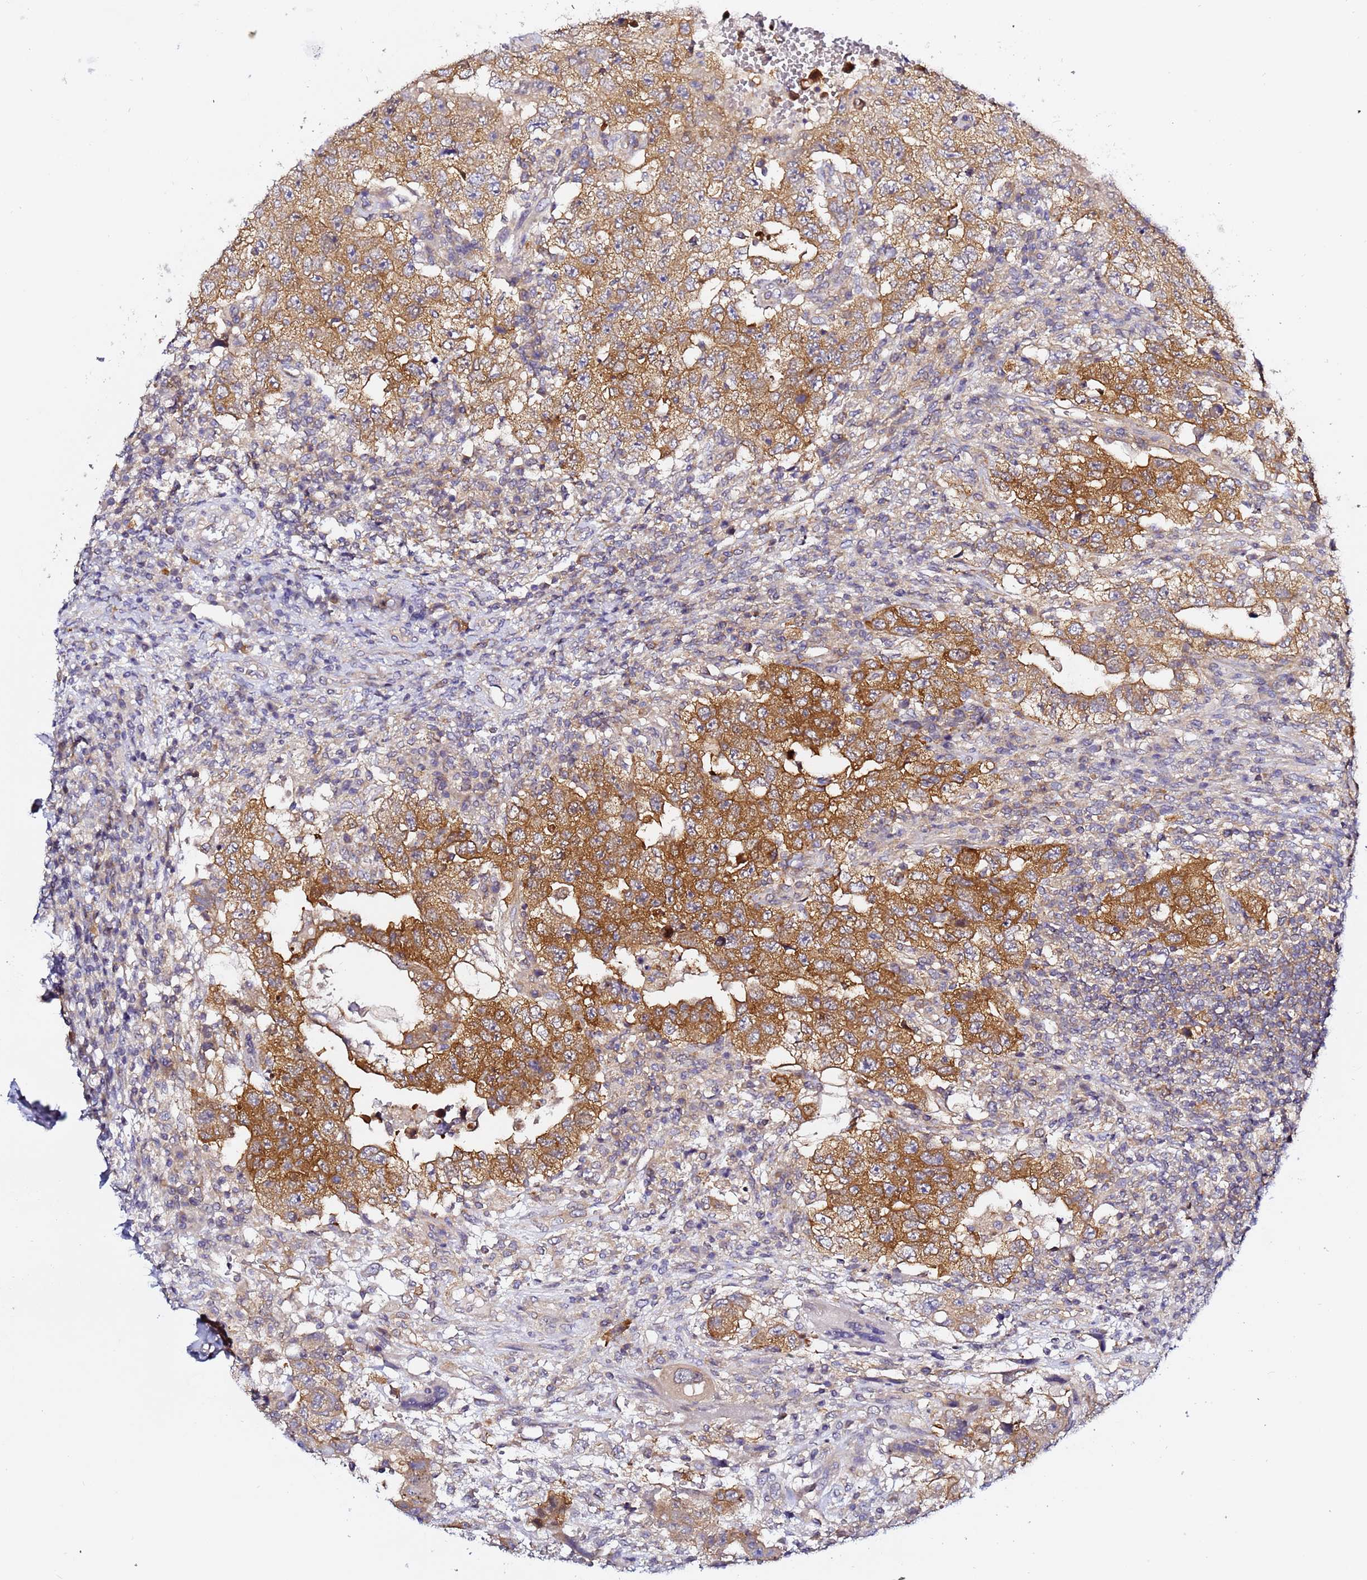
{"staining": {"intensity": "strong", "quantity": ">75%", "location": "cytoplasmic/membranous"}, "tissue": "testis cancer", "cell_type": "Tumor cells", "image_type": "cancer", "snomed": [{"axis": "morphology", "description": "Carcinoma, Embryonal, NOS"}, {"axis": "topography", "description": "Testis"}], "caption": "Human testis embryonal carcinoma stained with a protein marker exhibits strong staining in tumor cells.", "gene": "LENG1", "patient": {"sex": "male", "age": 26}}